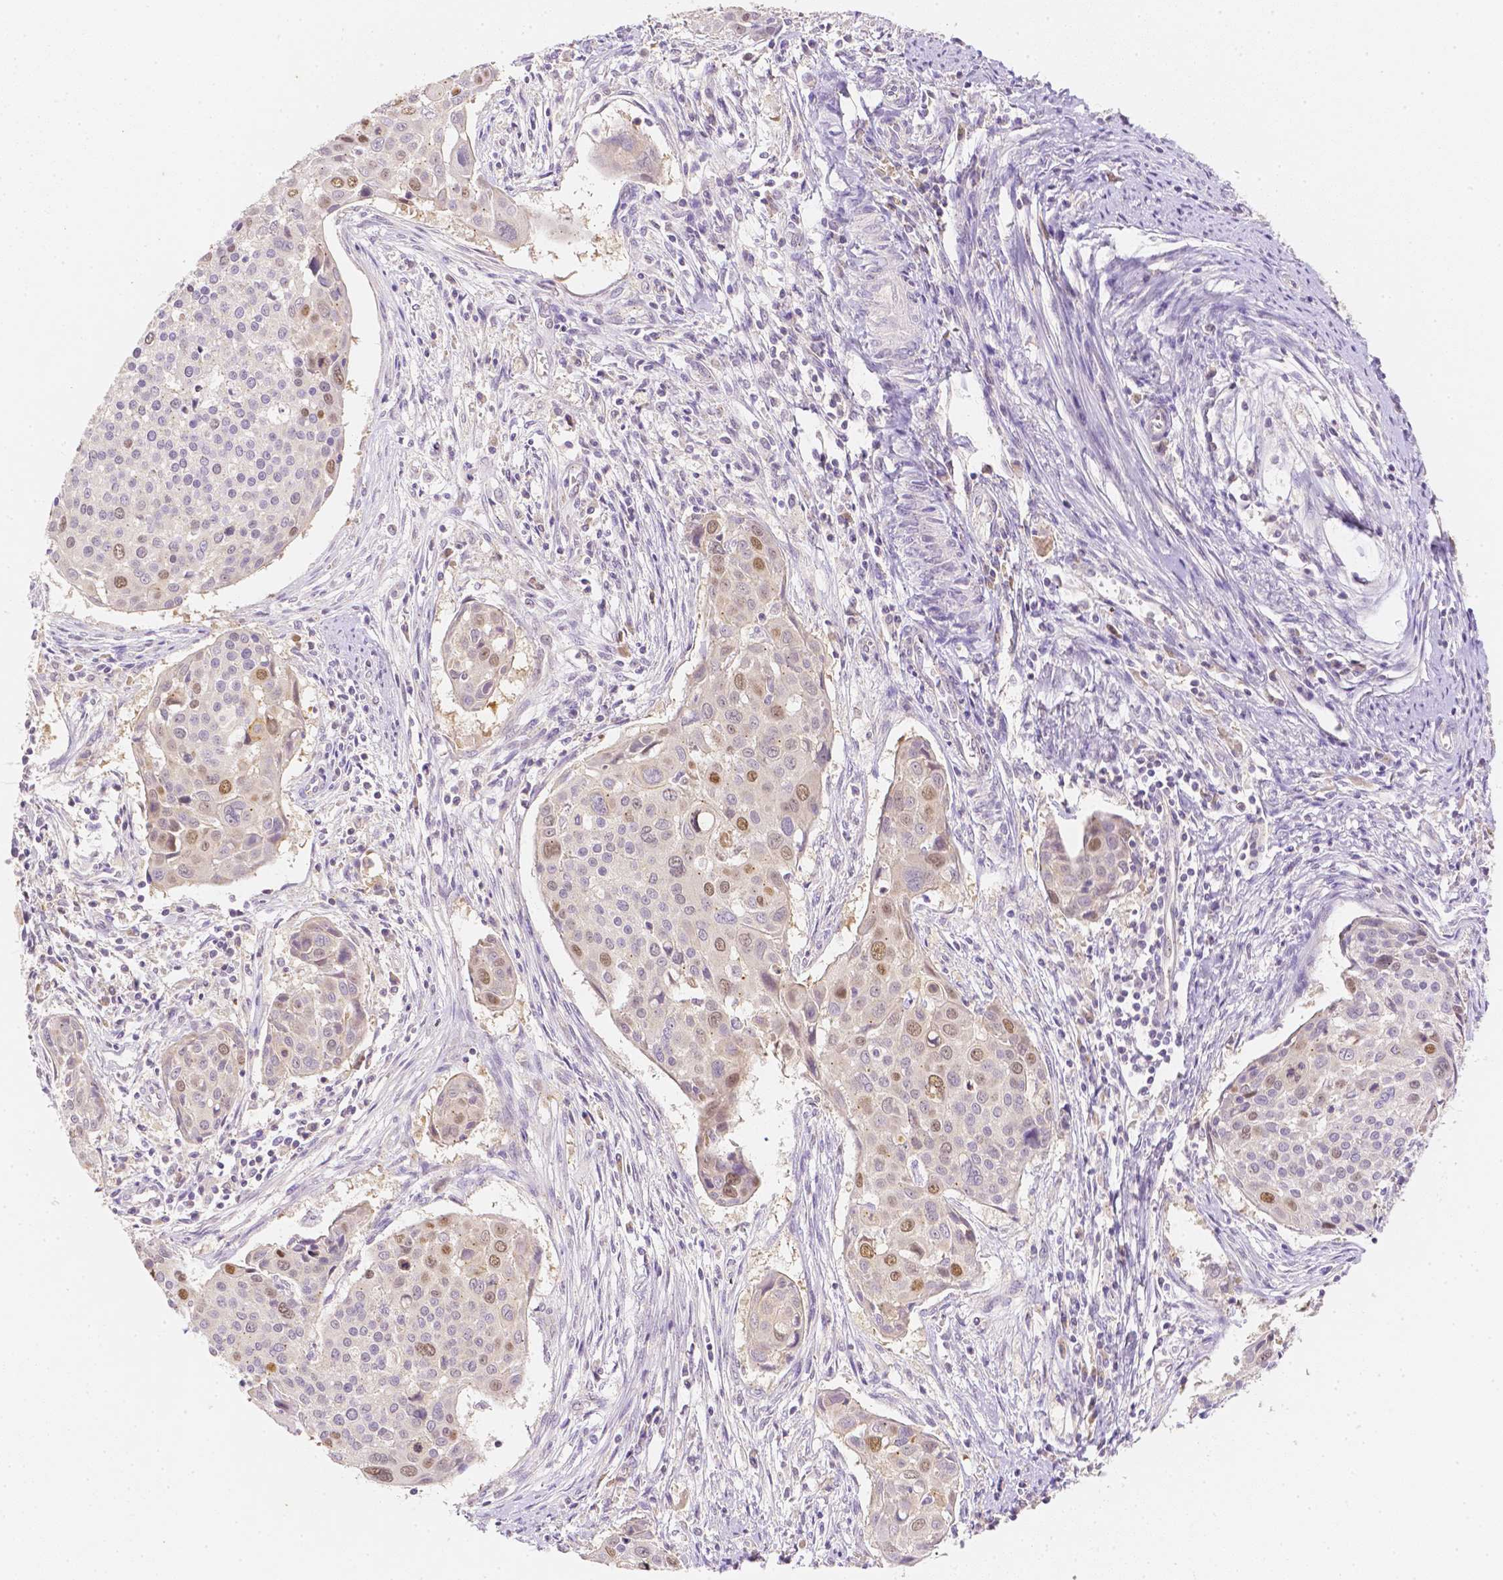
{"staining": {"intensity": "weak", "quantity": "<25%", "location": "nuclear"}, "tissue": "cervical cancer", "cell_type": "Tumor cells", "image_type": "cancer", "snomed": [{"axis": "morphology", "description": "Squamous cell carcinoma, NOS"}, {"axis": "topography", "description": "Cervix"}], "caption": "IHC micrograph of squamous cell carcinoma (cervical) stained for a protein (brown), which demonstrates no positivity in tumor cells.", "gene": "C10orf67", "patient": {"sex": "female", "age": 39}}